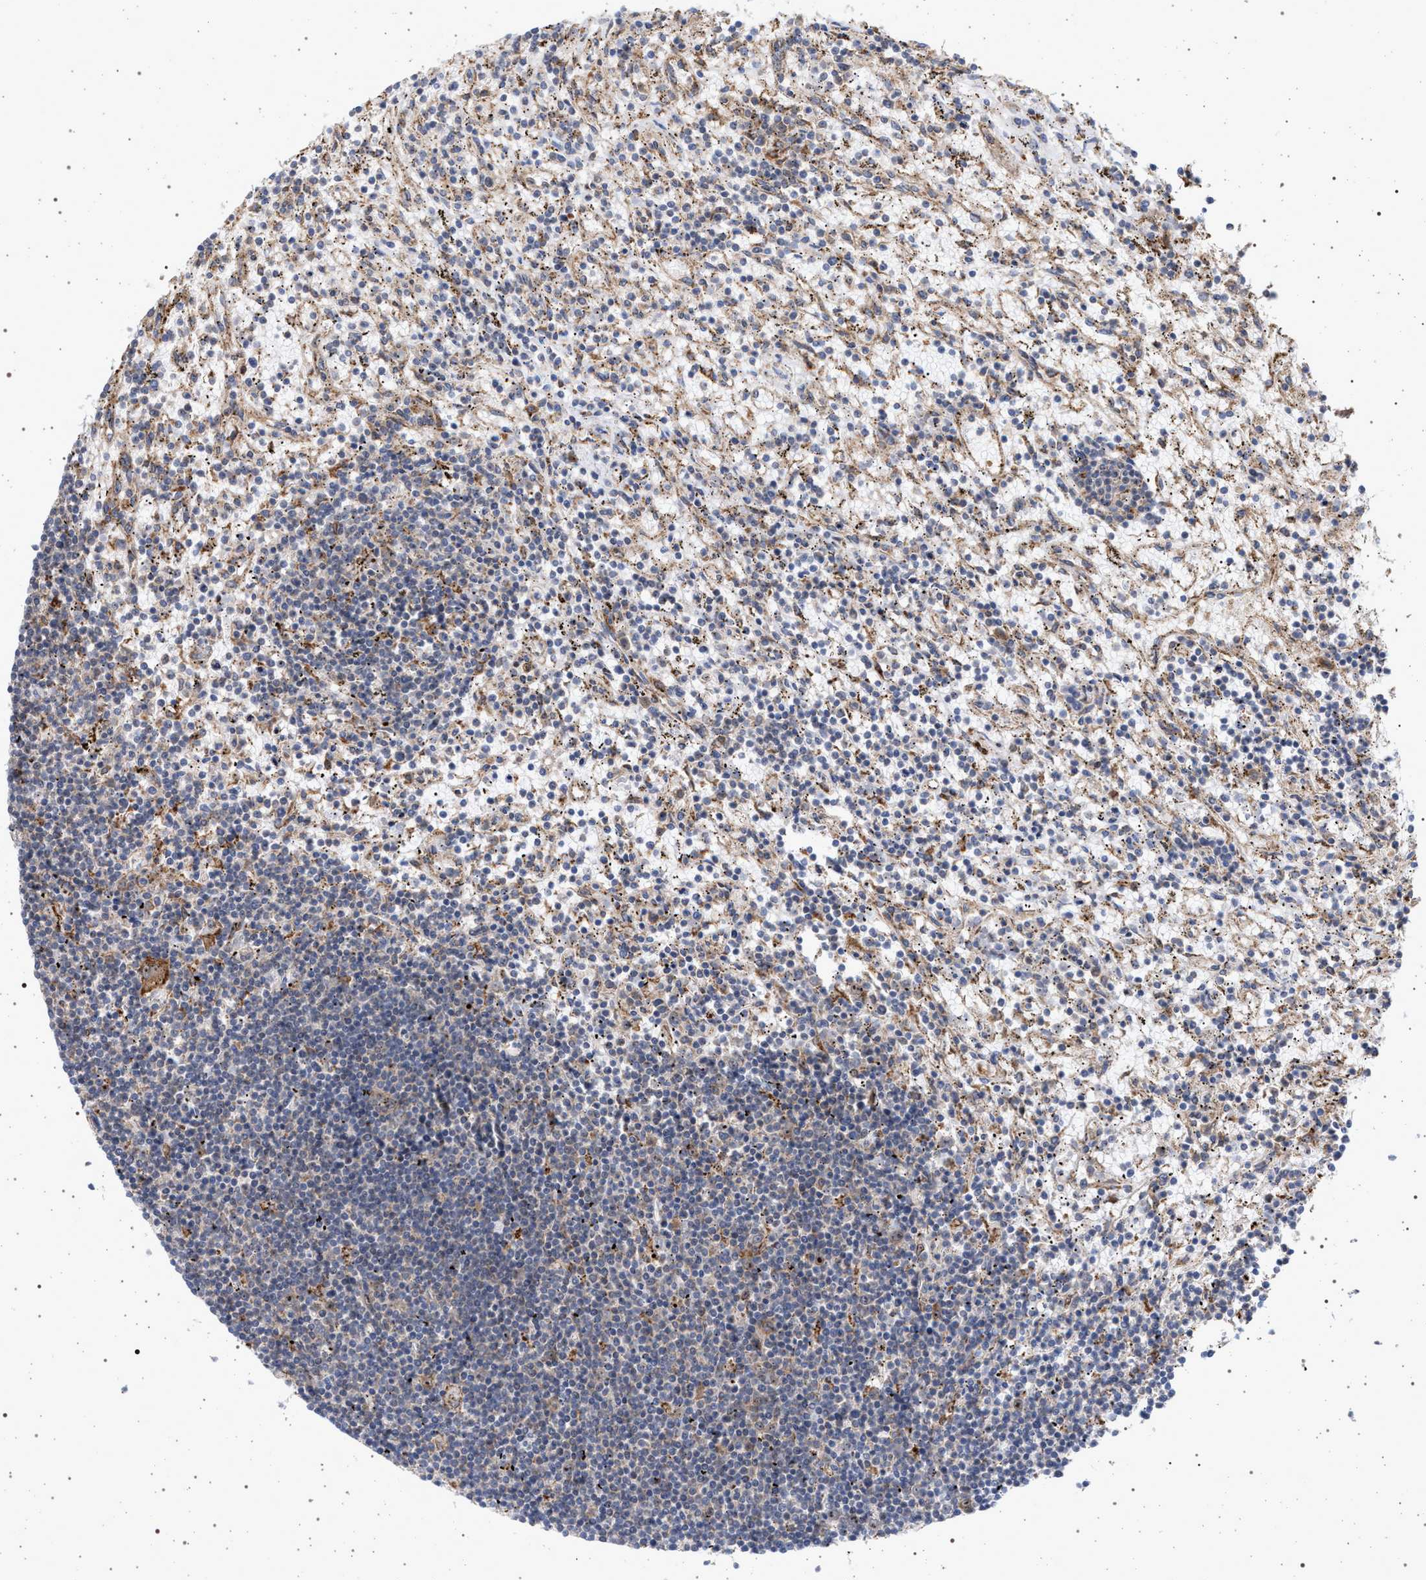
{"staining": {"intensity": "weak", "quantity": "<25%", "location": "cytoplasmic/membranous,nuclear"}, "tissue": "lymphoma", "cell_type": "Tumor cells", "image_type": "cancer", "snomed": [{"axis": "morphology", "description": "Malignant lymphoma, non-Hodgkin's type, Low grade"}, {"axis": "topography", "description": "Spleen"}], "caption": "A micrograph of human malignant lymphoma, non-Hodgkin's type (low-grade) is negative for staining in tumor cells.", "gene": "ELAC2", "patient": {"sex": "male", "age": 76}}